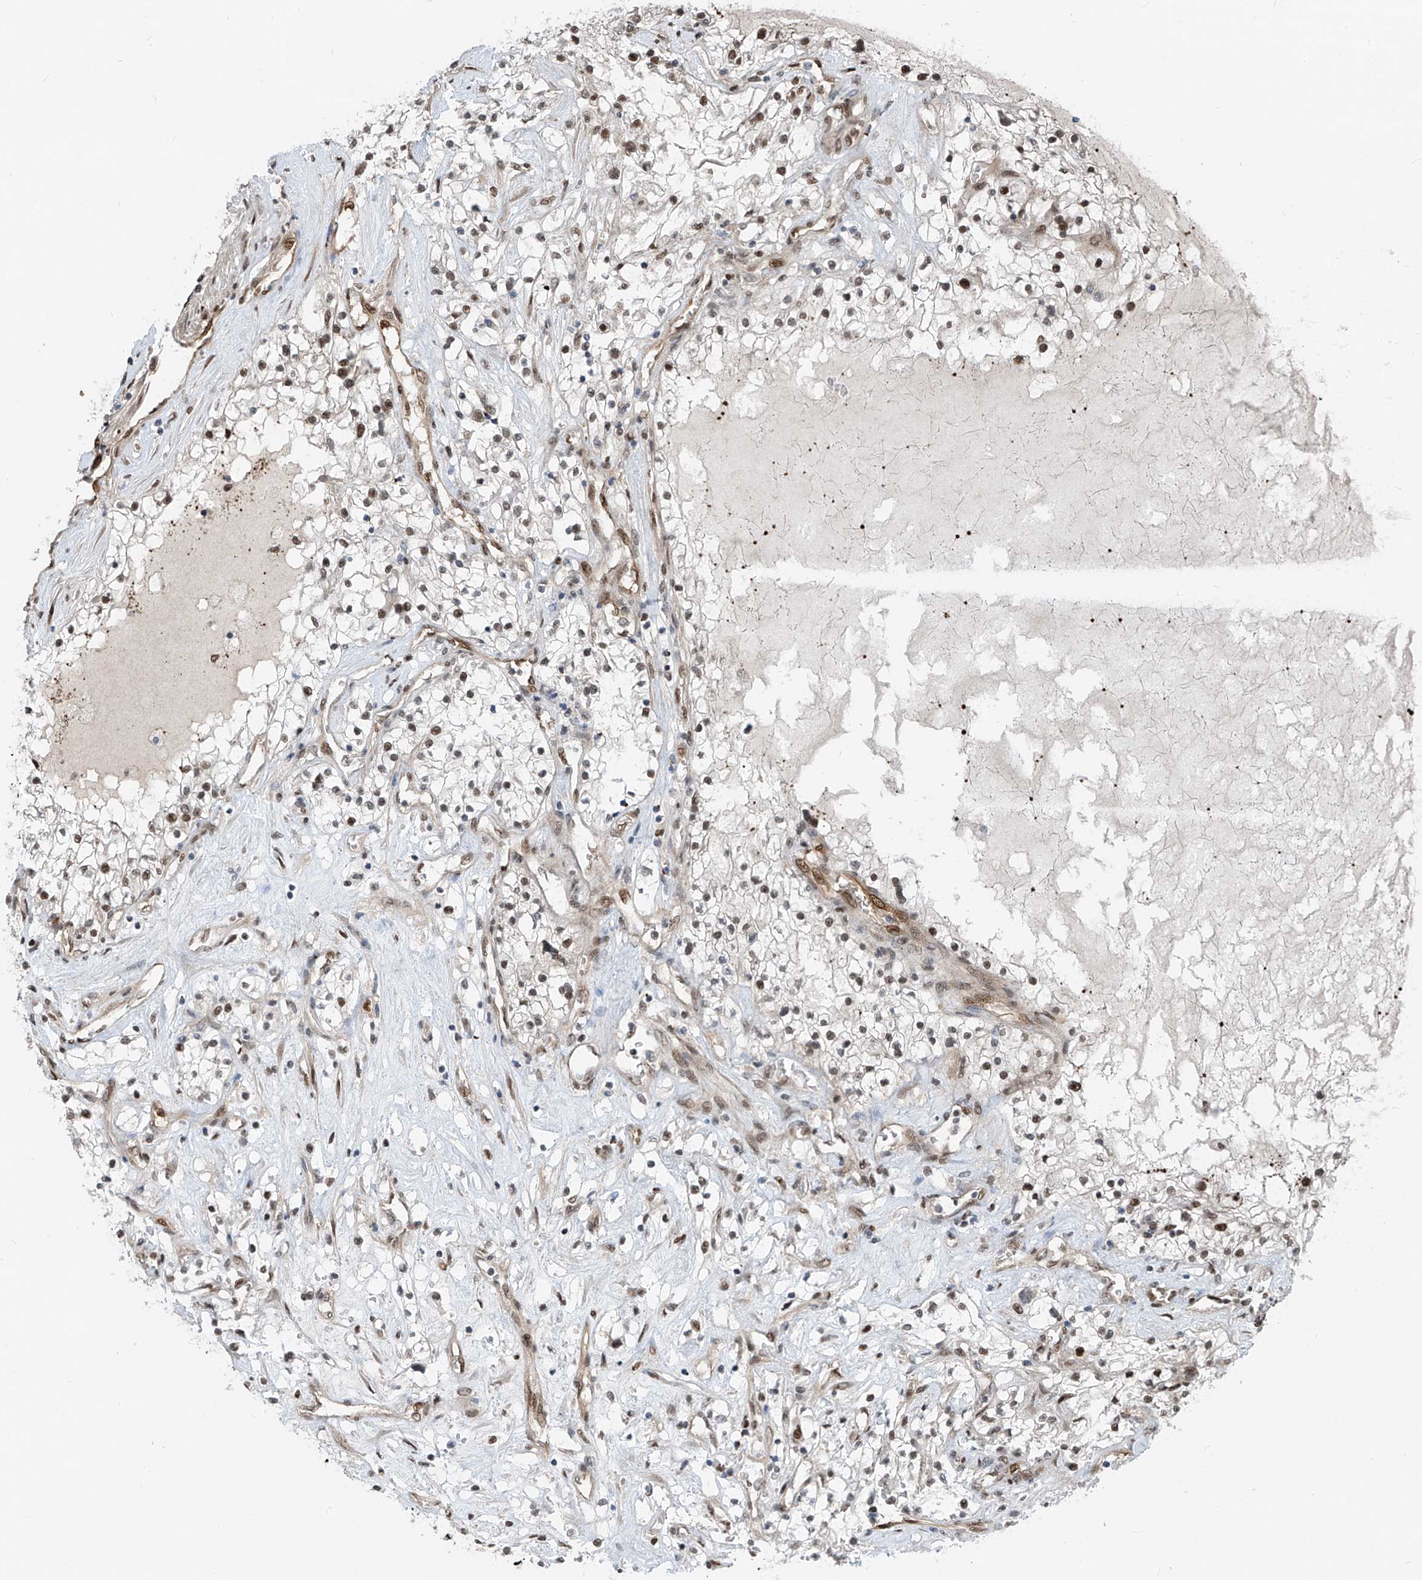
{"staining": {"intensity": "moderate", "quantity": ">75%", "location": "nuclear"}, "tissue": "renal cancer", "cell_type": "Tumor cells", "image_type": "cancer", "snomed": [{"axis": "morphology", "description": "Normal tissue, NOS"}, {"axis": "morphology", "description": "Adenocarcinoma, NOS"}, {"axis": "topography", "description": "Kidney"}], "caption": "The histopathology image exhibits a brown stain indicating the presence of a protein in the nuclear of tumor cells in adenocarcinoma (renal).", "gene": "RBP7", "patient": {"sex": "male", "age": 68}}